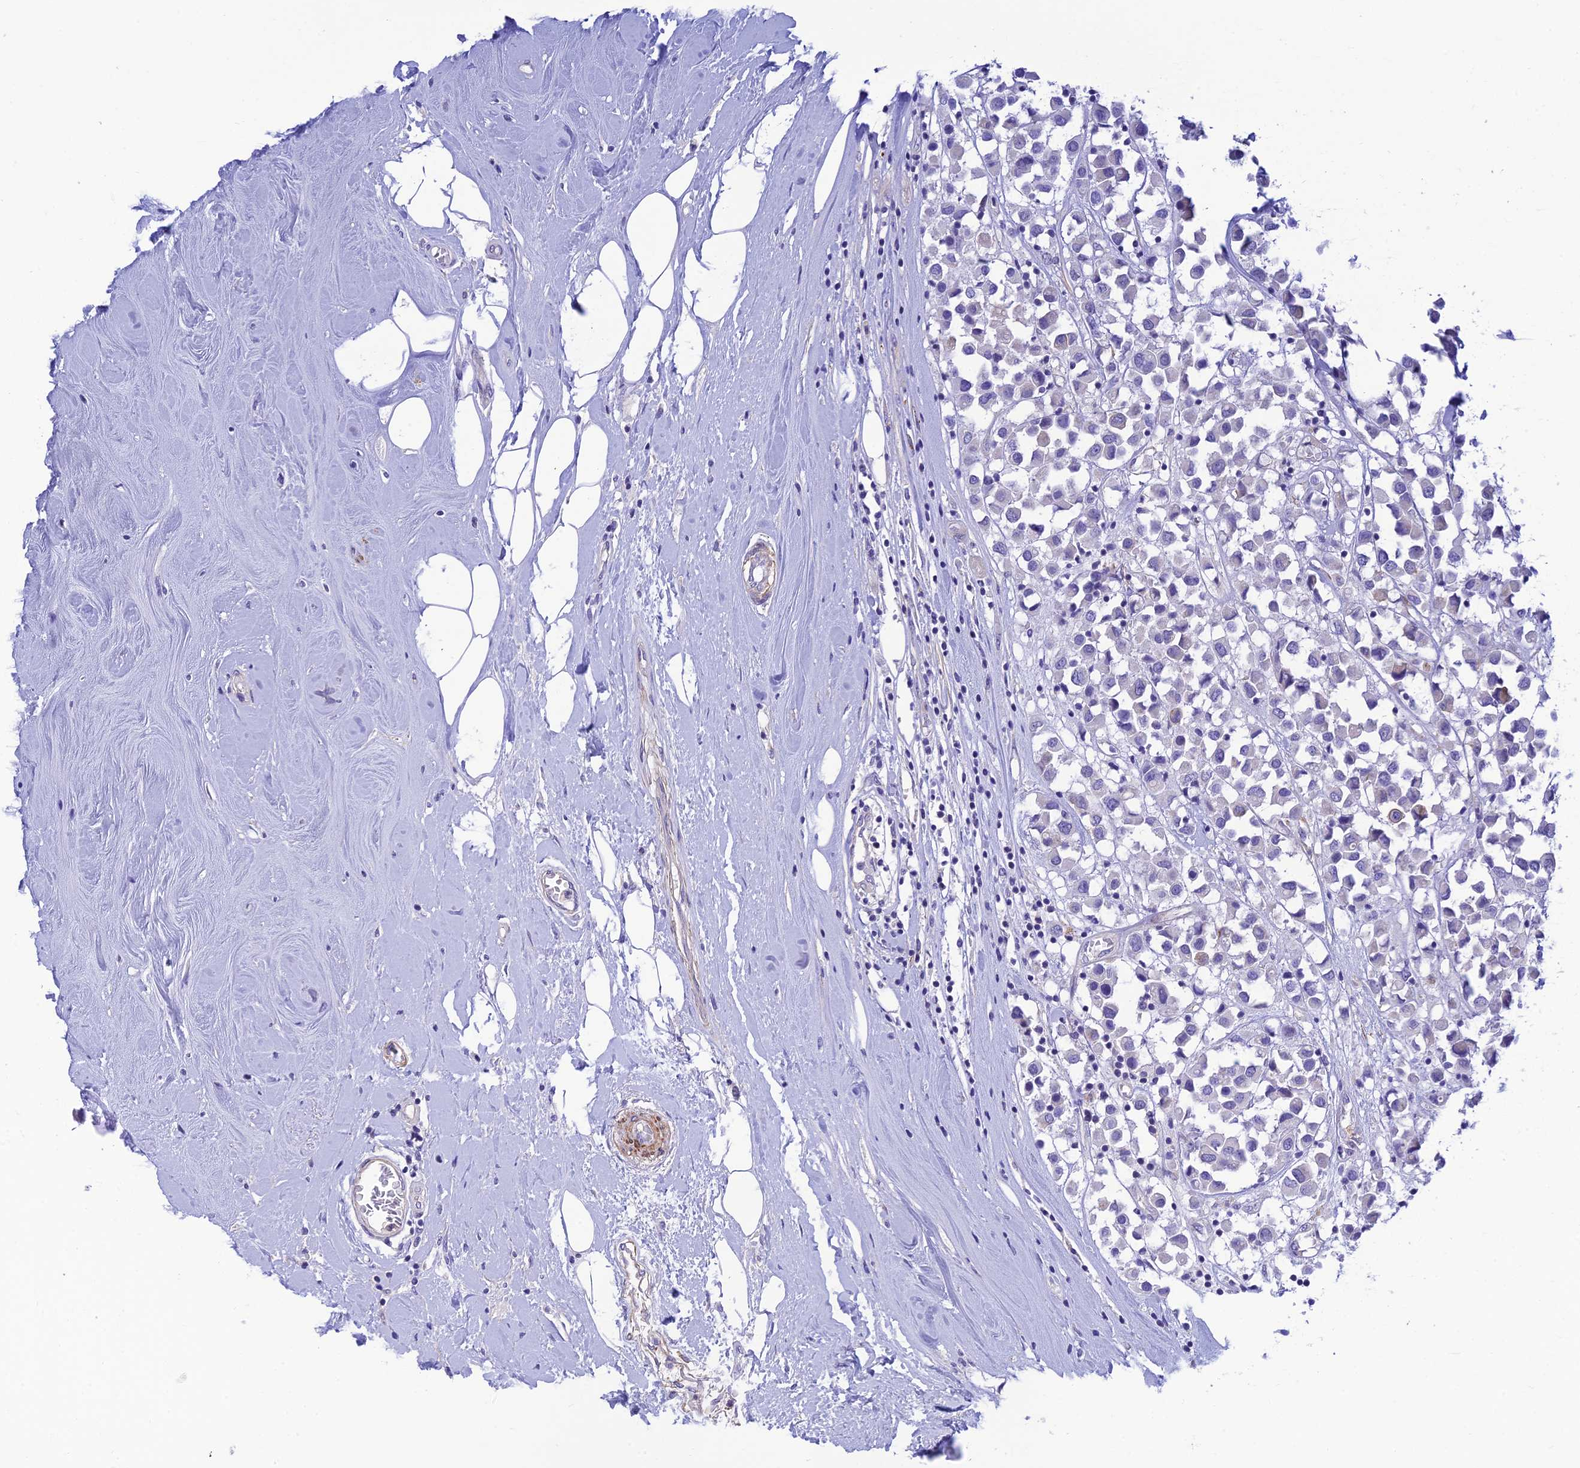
{"staining": {"intensity": "negative", "quantity": "none", "location": "none"}, "tissue": "breast cancer", "cell_type": "Tumor cells", "image_type": "cancer", "snomed": [{"axis": "morphology", "description": "Duct carcinoma"}, {"axis": "topography", "description": "Breast"}], "caption": "Immunohistochemistry of human breast cancer demonstrates no positivity in tumor cells.", "gene": "ZDHHC16", "patient": {"sex": "female", "age": 61}}